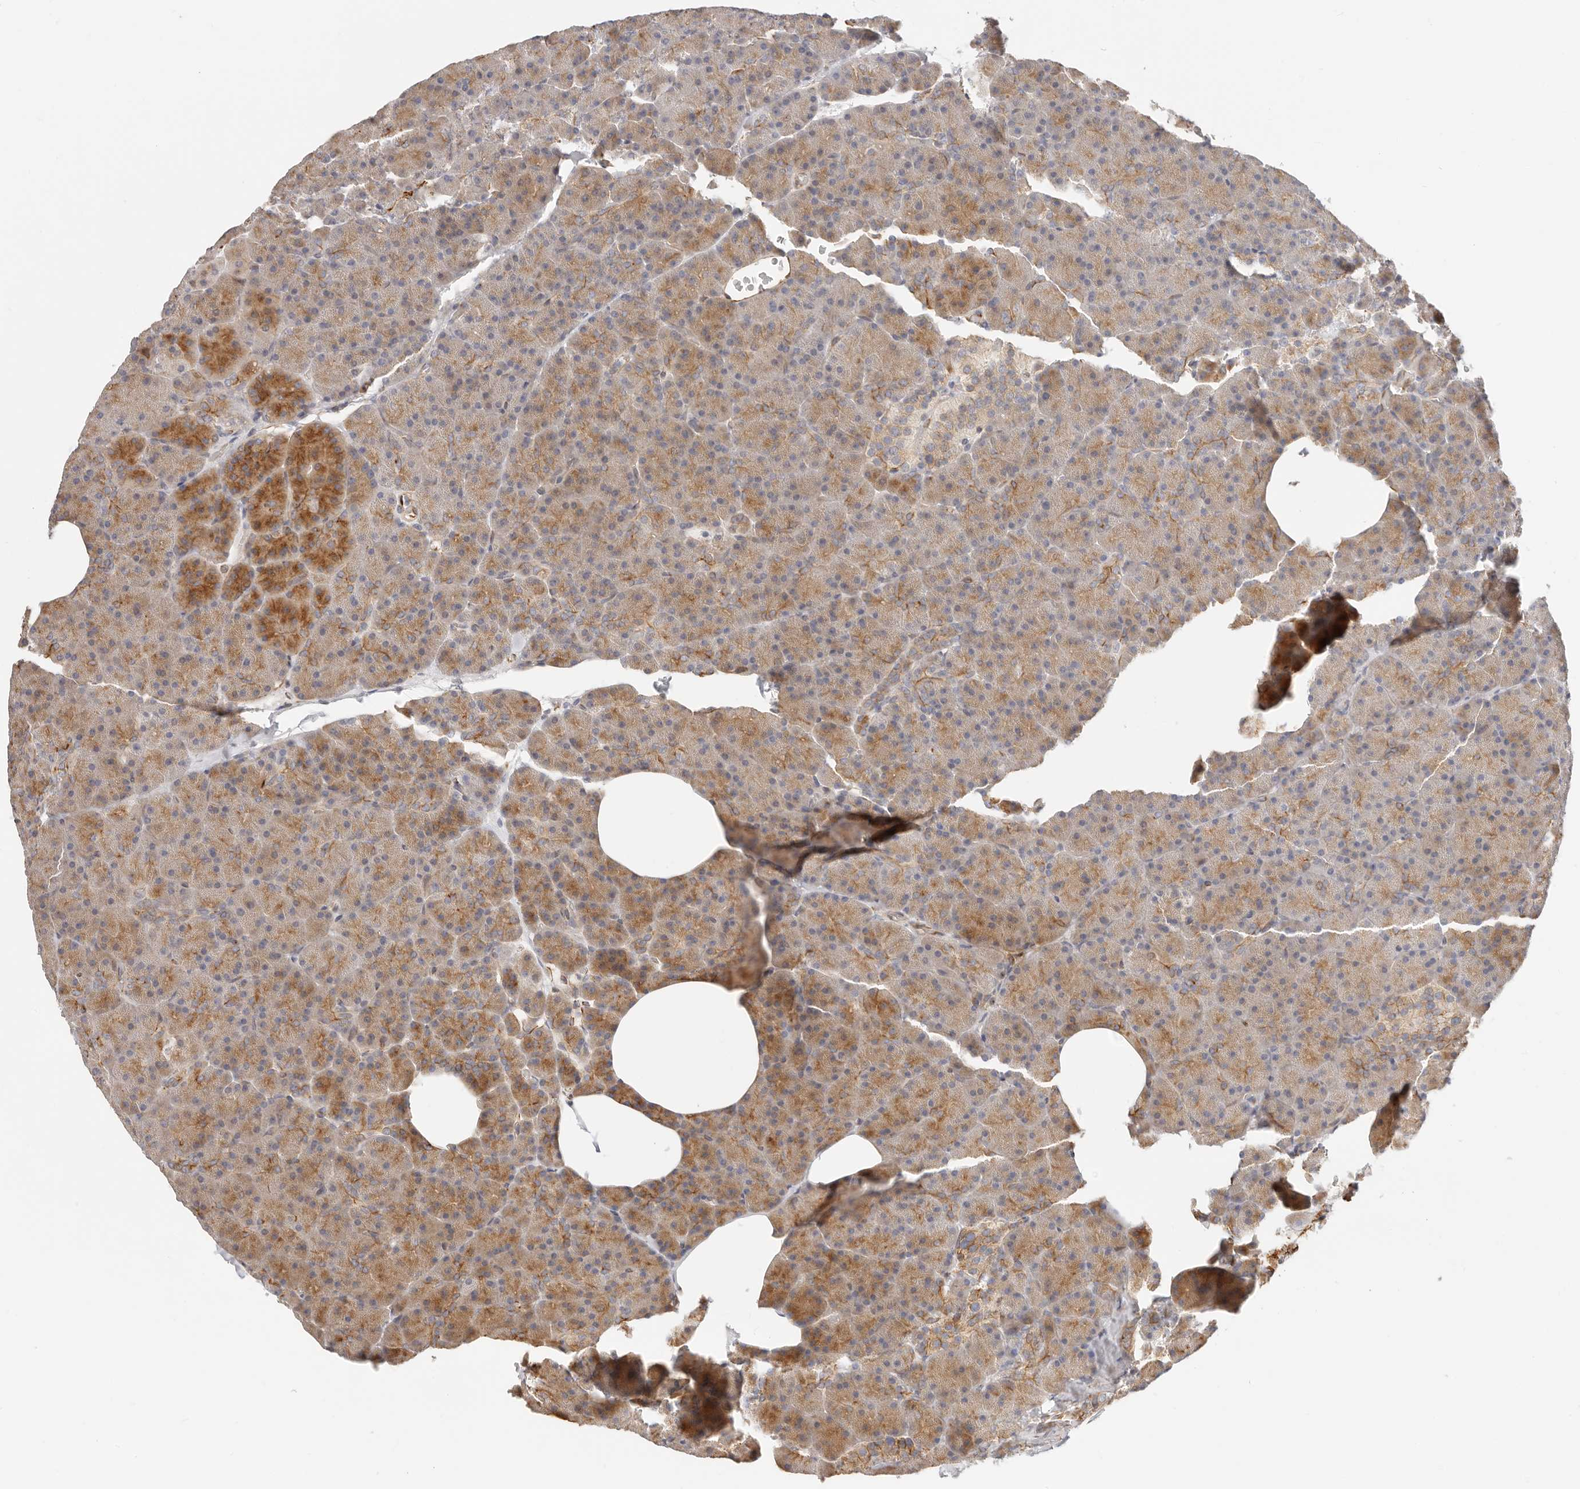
{"staining": {"intensity": "moderate", "quantity": ">75%", "location": "cytoplasmic/membranous"}, "tissue": "pancreas", "cell_type": "Exocrine glandular cells", "image_type": "normal", "snomed": [{"axis": "morphology", "description": "Normal tissue, NOS"}, {"axis": "morphology", "description": "Carcinoid, malignant, NOS"}, {"axis": "topography", "description": "Pancreas"}], "caption": "Immunohistochemistry (IHC) of unremarkable pancreas reveals medium levels of moderate cytoplasmic/membranous expression in about >75% of exocrine glandular cells. The protein is shown in brown color, while the nuclei are stained blue.", "gene": "DTNBP1", "patient": {"sex": "female", "age": 35}}